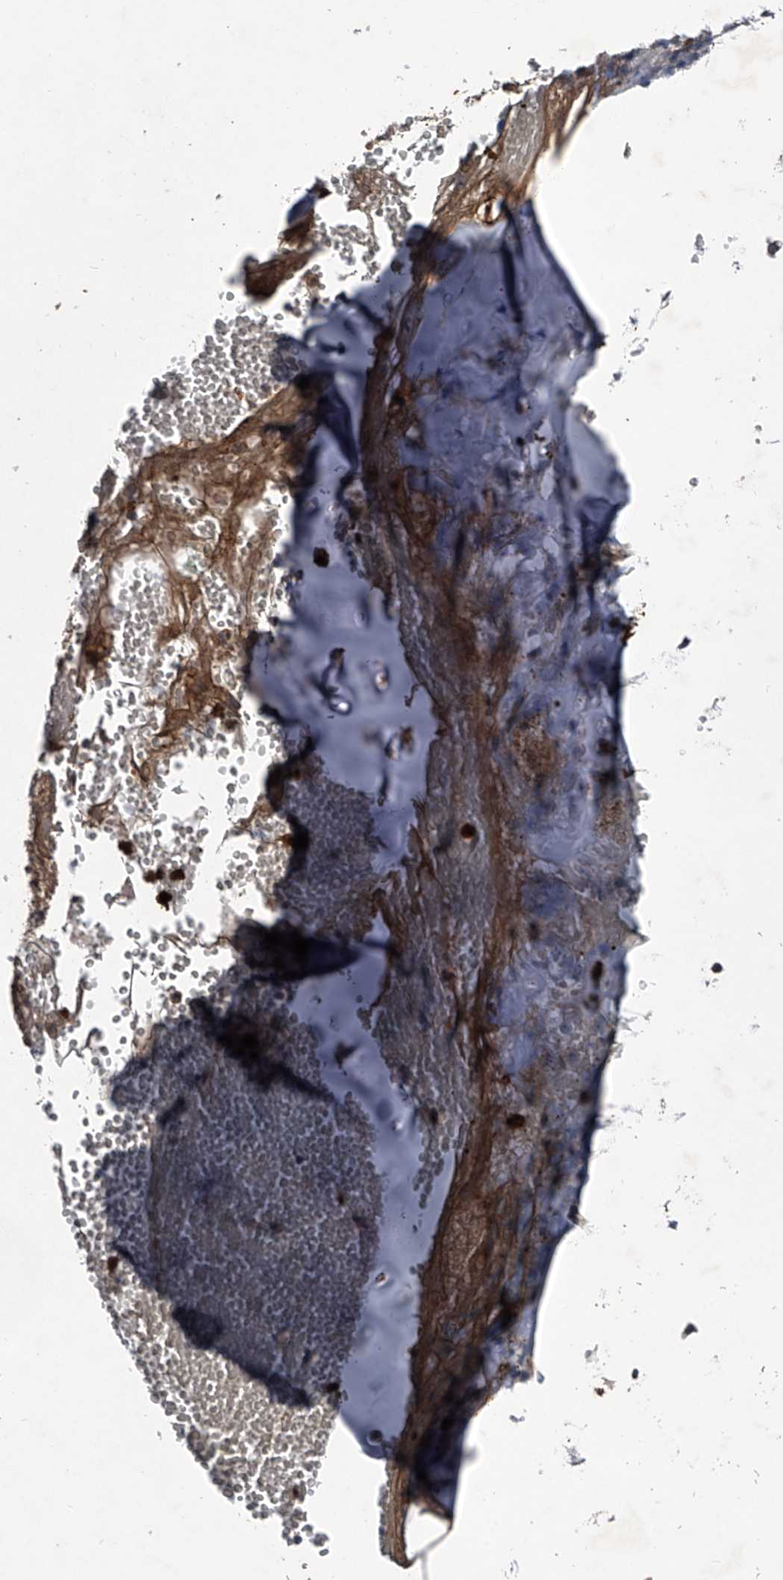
{"staining": {"intensity": "moderate", "quantity": ">75%", "location": "cytoplasmic/membranous"}, "tissue": "soft tissue", "cell_type": "Chondrocytes", "image_type": "normal", "snomed": [{"axis": "morphology", "description": "Normal tissue, NOS"}, {"axis": "morphology", "description": "Basal cell carcinoma"}, {"axis": "topography", "description": "Cartilage tissue"}, {"axis": "topography", "description": "Nasopharynx"}, {"axis": "topography", "description": "Oral tissue"}], "caption": "Protein staining reveals moderate cytoplasmic/membranous staining in approximately >75% of chondrocytes in normal soft tissue.", "gene": "MAPKAP1", "patient": {"sex": "female", "age": 77}}